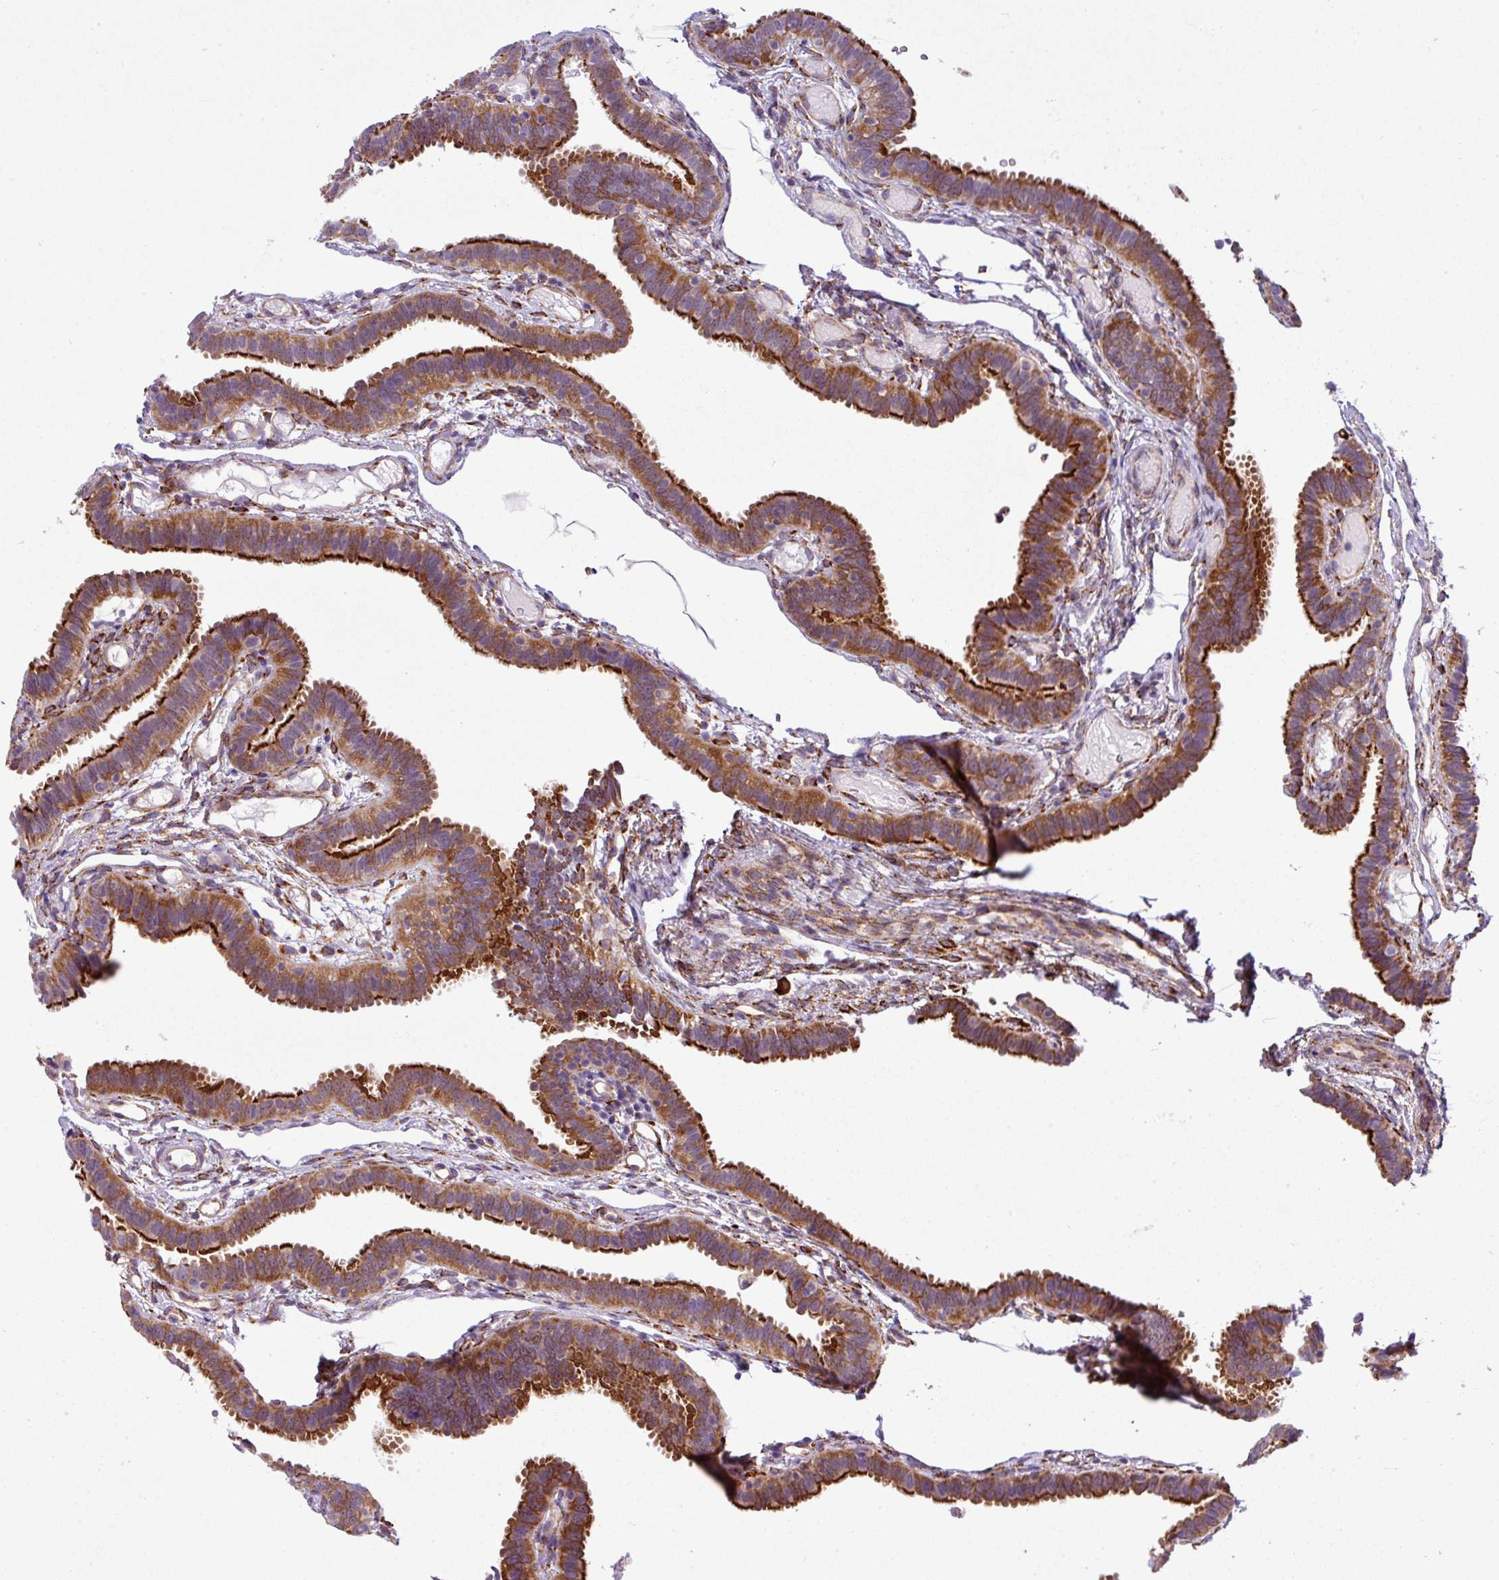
{"staining": {"intensity": "strong", "quantity": "25%-75%", "location": "cytoplasmic/membranous"}, "tissue": "fallopian tube", "cell_type": "Glandular cells", "image_type": "normal", "snomed": [{"axis": "morphology", "description": "Normal tissue, NOS"}, {"axis": "topography", "description": "Fallopian tube"}], "caption": "The photomicrograph reveals staining of normal fallopian tube, revealing strong cytoplasmic/membranous protein staining (brown color) within glandular cells. (brown staining indicates protein expression, while blue staining denotes nuclei).", "gene": "CFAP97", "patient": {"sex": "female", "age": 37}}